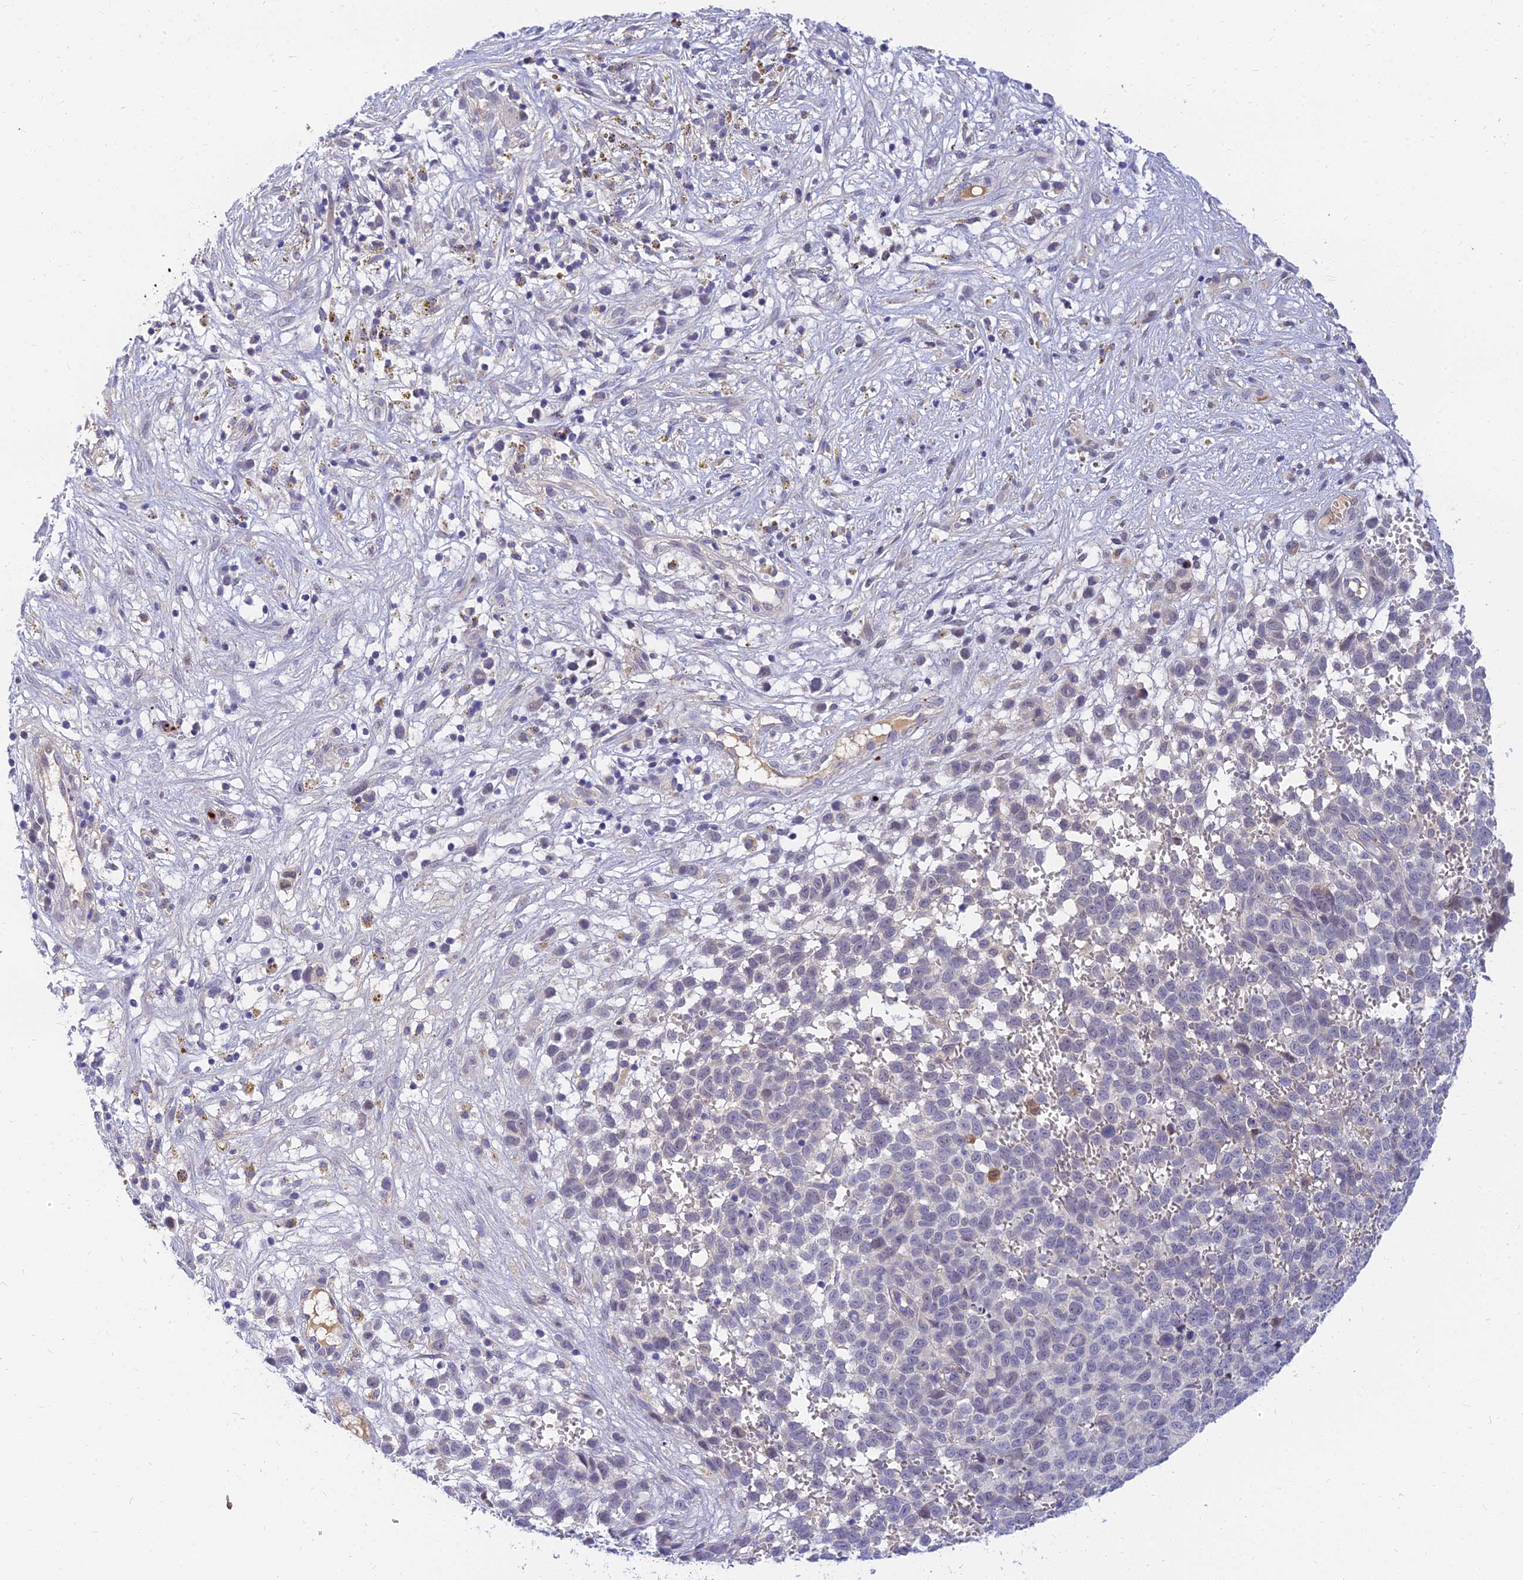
{"staining": {"intensity": "negative", "quantity": "none", "location": "none"}, "tissue": "melanoma", "cell_type": "Tumor cells", "image_type": "cancer", "snomed": [{"axis": "morphology", "description": "Malignant melanoma, NOS"}, {"axis": "topography", "description": "Nose, NOS"}], "caption": "IHC image of malignant melanoma stained for a protein (brown), which demonstrates no positivity in tumor cells.", "gene": "ANKS4B", "patient": {"sex": "female", "age": 48}}